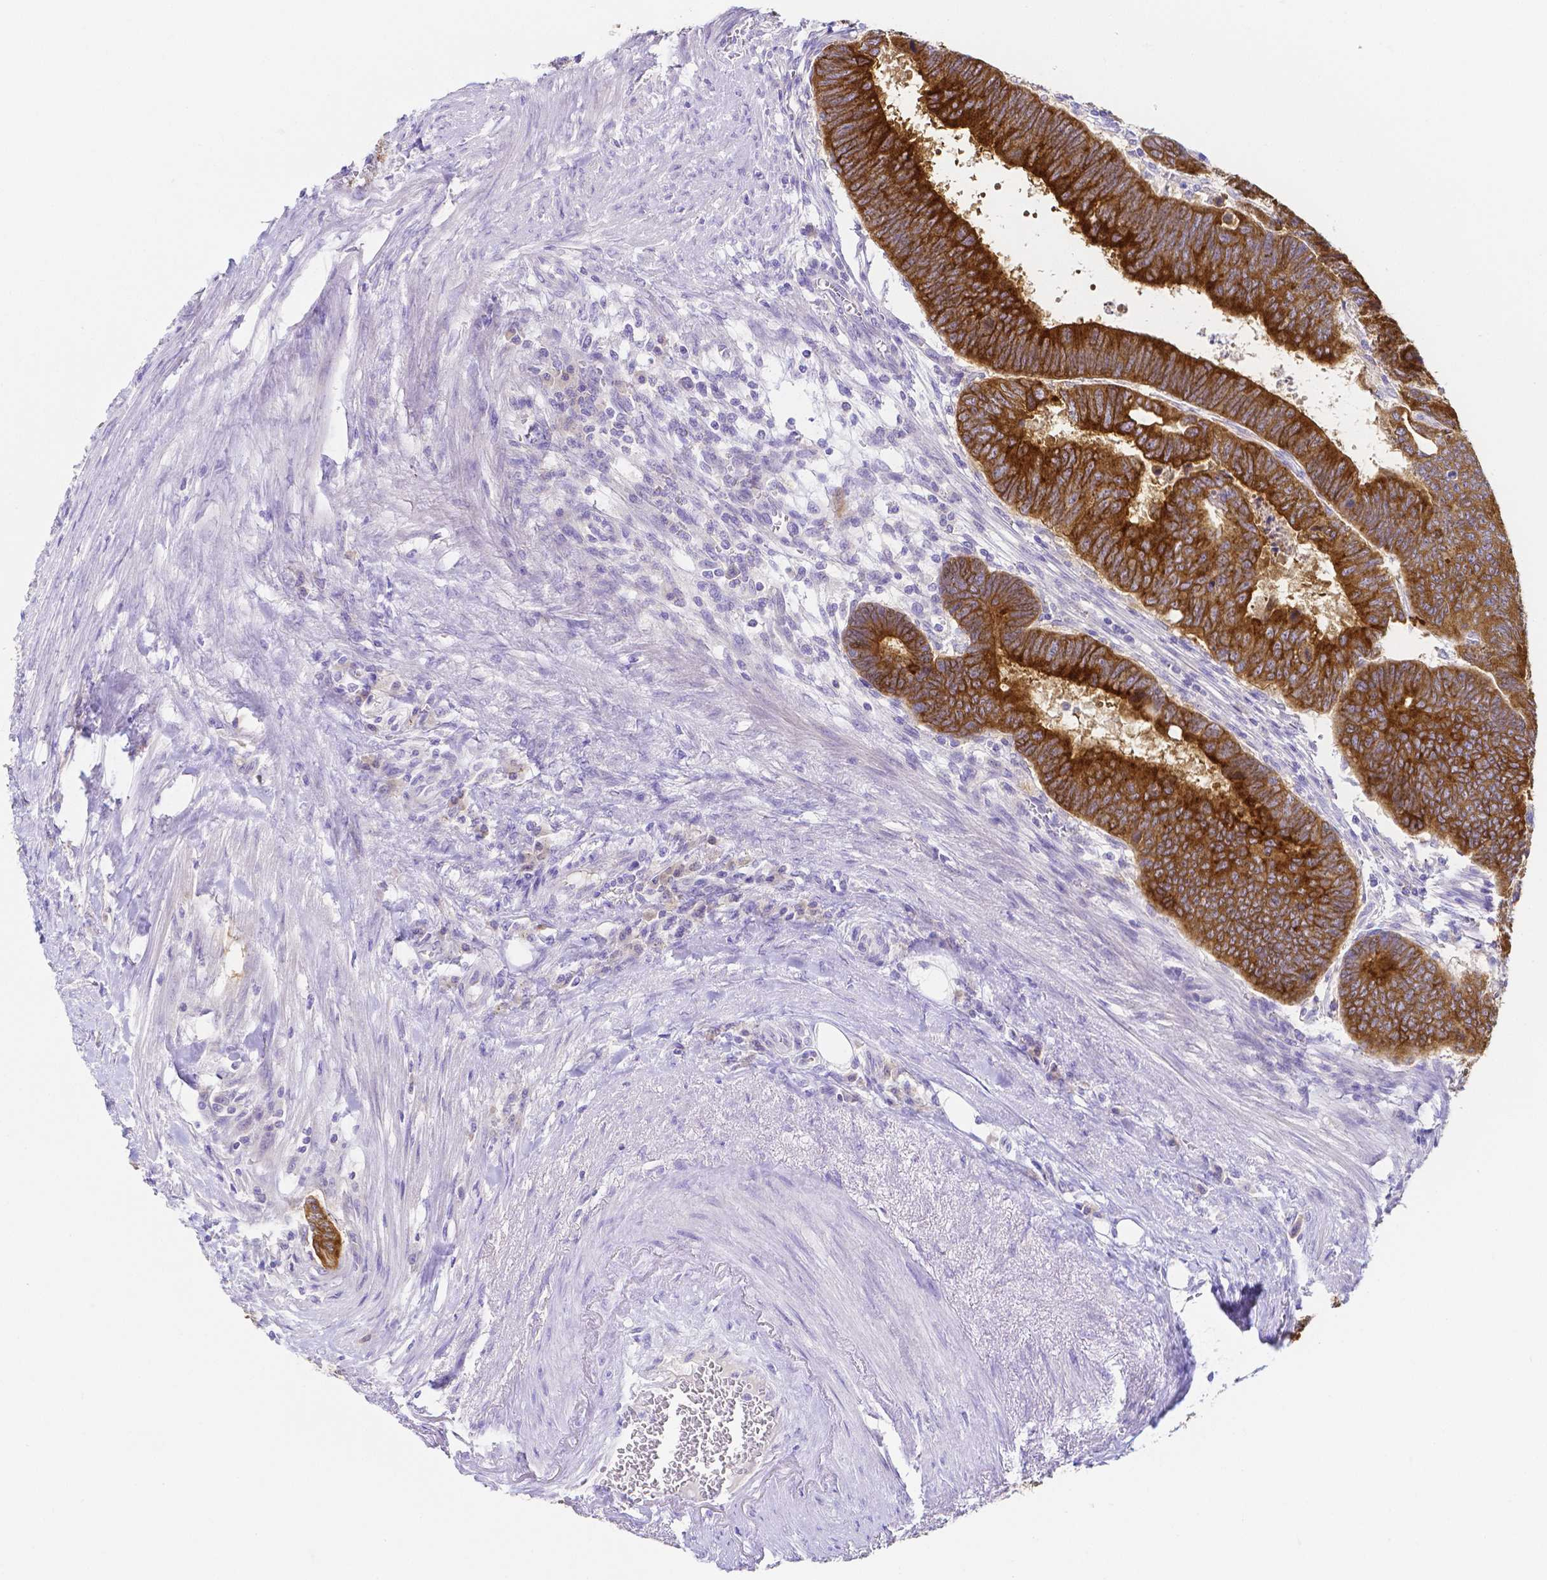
{"staining": {"intensity": "strong", "quantity": ">75%", "location": "cytoplasmic/membranous"}, "tissue": "colorectal cancer", "cell_type": "Tumor cells", "image_type": "cancer", "snomed": [{"axis": "morphology", "description": "Adenocarcinoma, NOS"}, {"axis": "topography", "description": "Colon"}], "caption": "Immunohistochemistry staining of colorectal cancer (adenocarcinoma), which shows high levels of strong cytoplasmic/membranous staining in approximately >75% of tumor cells indicating strong cytoplasmic/membranous protein positivity. The staining was performed using DAB (brown) for protein detection and nuclei were counterstained in hematoxylin (blue).", "gene": "PKP3", "patient": {"sex": "male", "age": 62}}